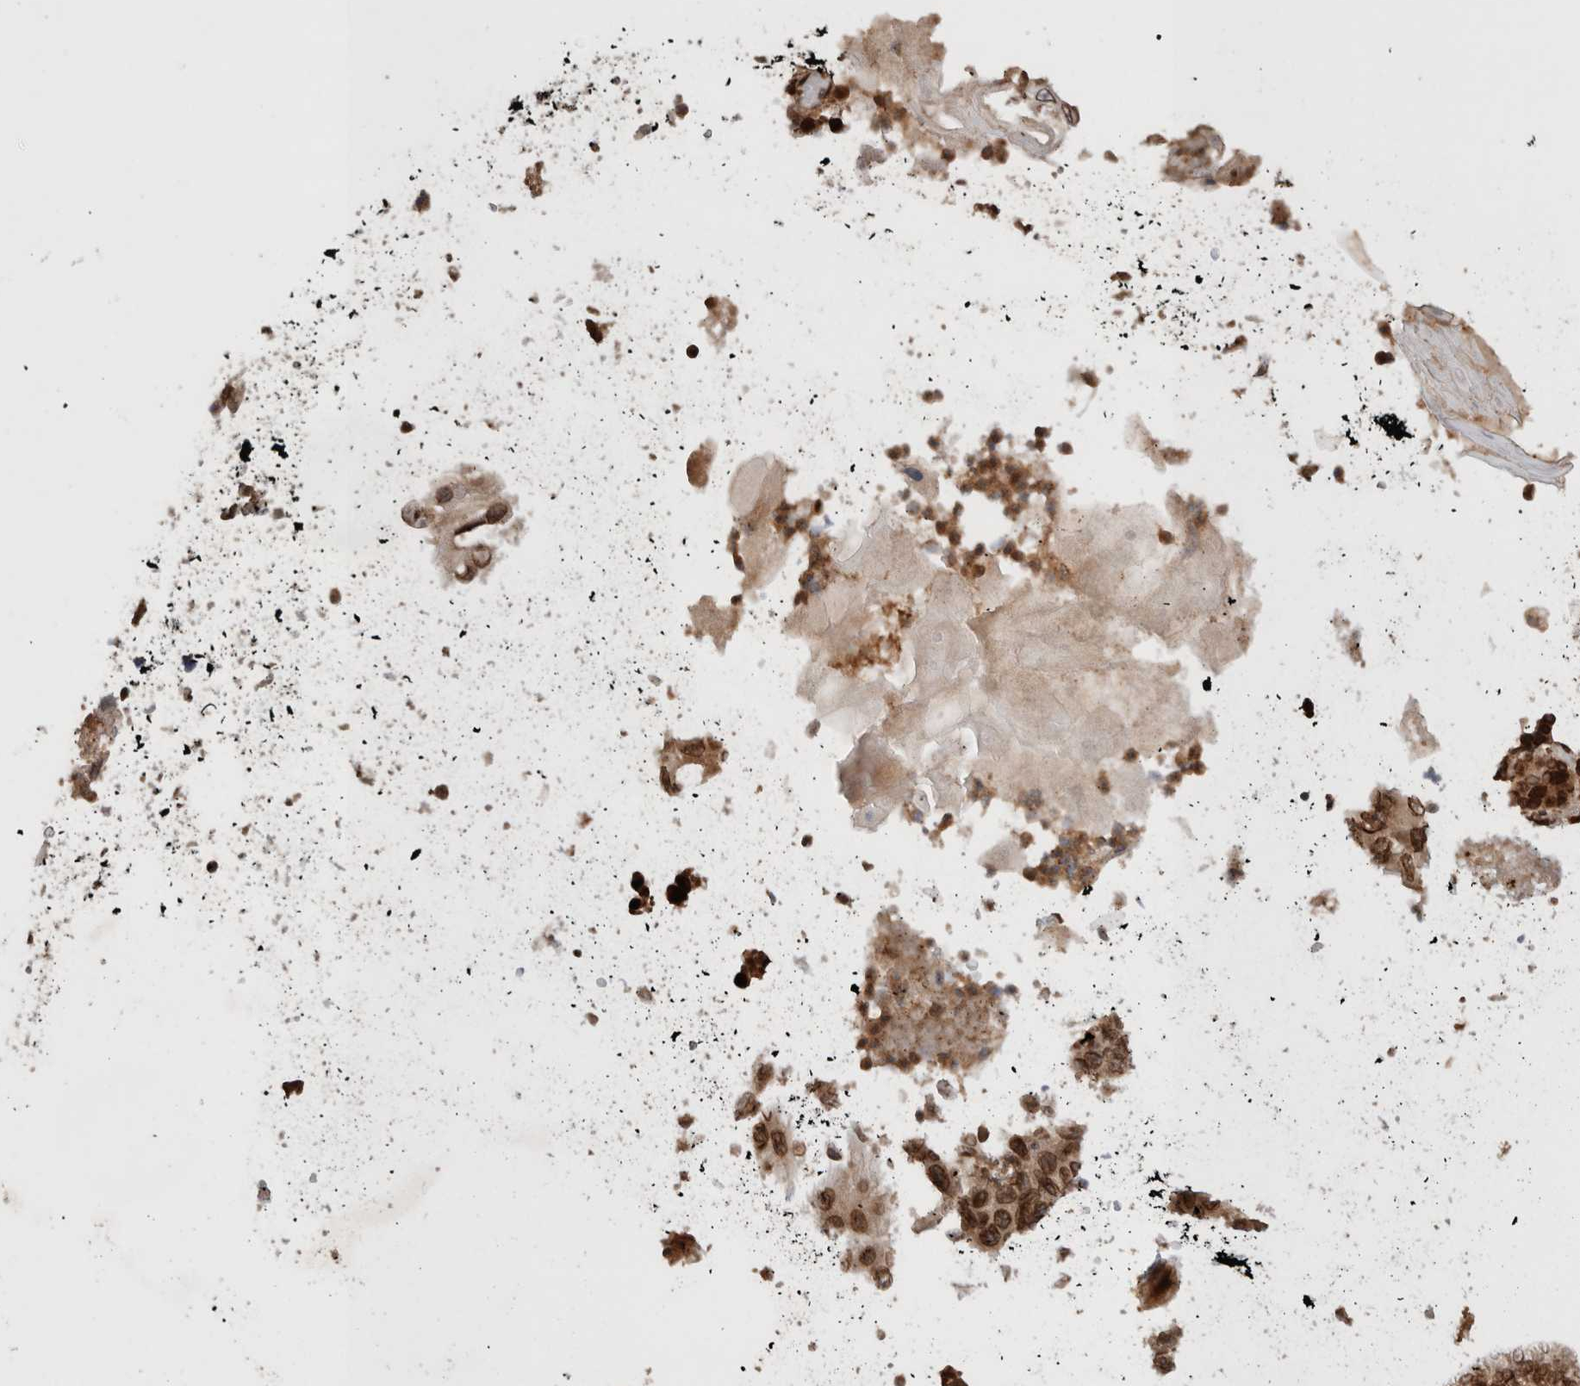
{"staining": {"intensity": "strong", "quantity": ">75%", "location": "cytoplasmic/membranous,nuclear"}, "tissue": "skin cancer", "cell_type": "Tumor cells", "image_type": "cancer", "snomed": [{"axis": "morphology", "description": "Basal cell carcinoma"}, {"axis": "topography", "description": "Skin"}], "caption": "Protein staining of skin basal cell carcinoma tissue exhibits strong cytoplasmic/membranous and nuclear expression in approximately >75% of tumor cells. Immunohistochemistry (ihc) stains the protein in brown and the nuclei are stained blue.", "gene": "TPR", "patient": {"sex": "male", "age": 85}}